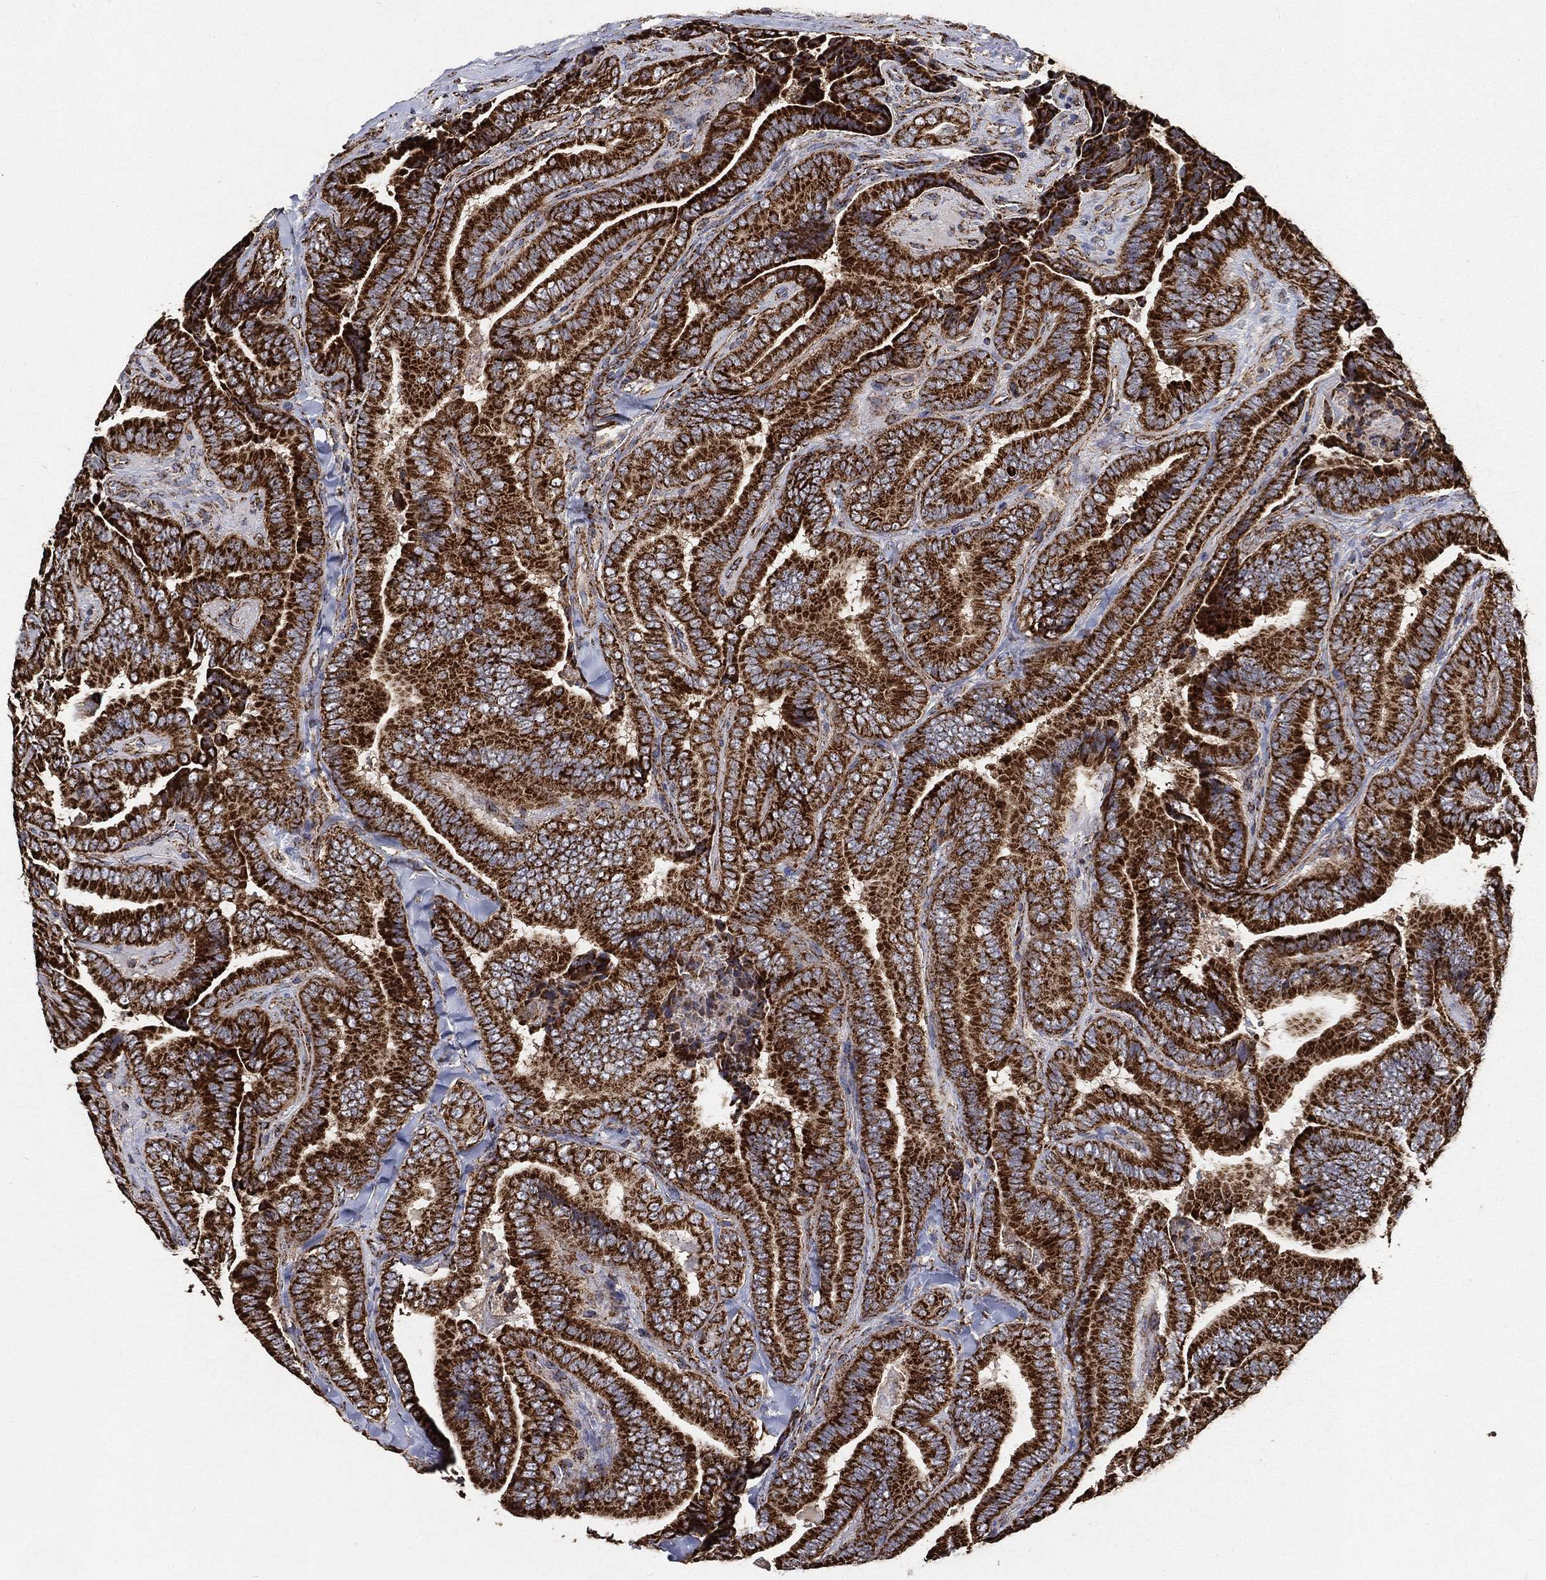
{"staining": {"intensity": "strong", "quantity": ">75%", "location": "cytoplasmic/membranous"}, "tissue": "thyroid cancer", "cell_type": "Tumor cells", "image_type": "cancer", "snomed": [{"axis": "morphology", "description": "Papillary adenocarcinoma, NOS"}, {"axis": "topography", "description": "Thyroid gland"}], "caption": "Immunohistochemistry micrograph of neoplastic tissue: thyroid cancer stained using immunohistochemistry exhibits high levels of strong protein expression localized specifically in the cytoplasmic/membranous of tumor cells, appearing as a cytoplasmic/membranous brown color.", "gene": "SLC38A7", "patient": {"sex": "male", "age": 61}}